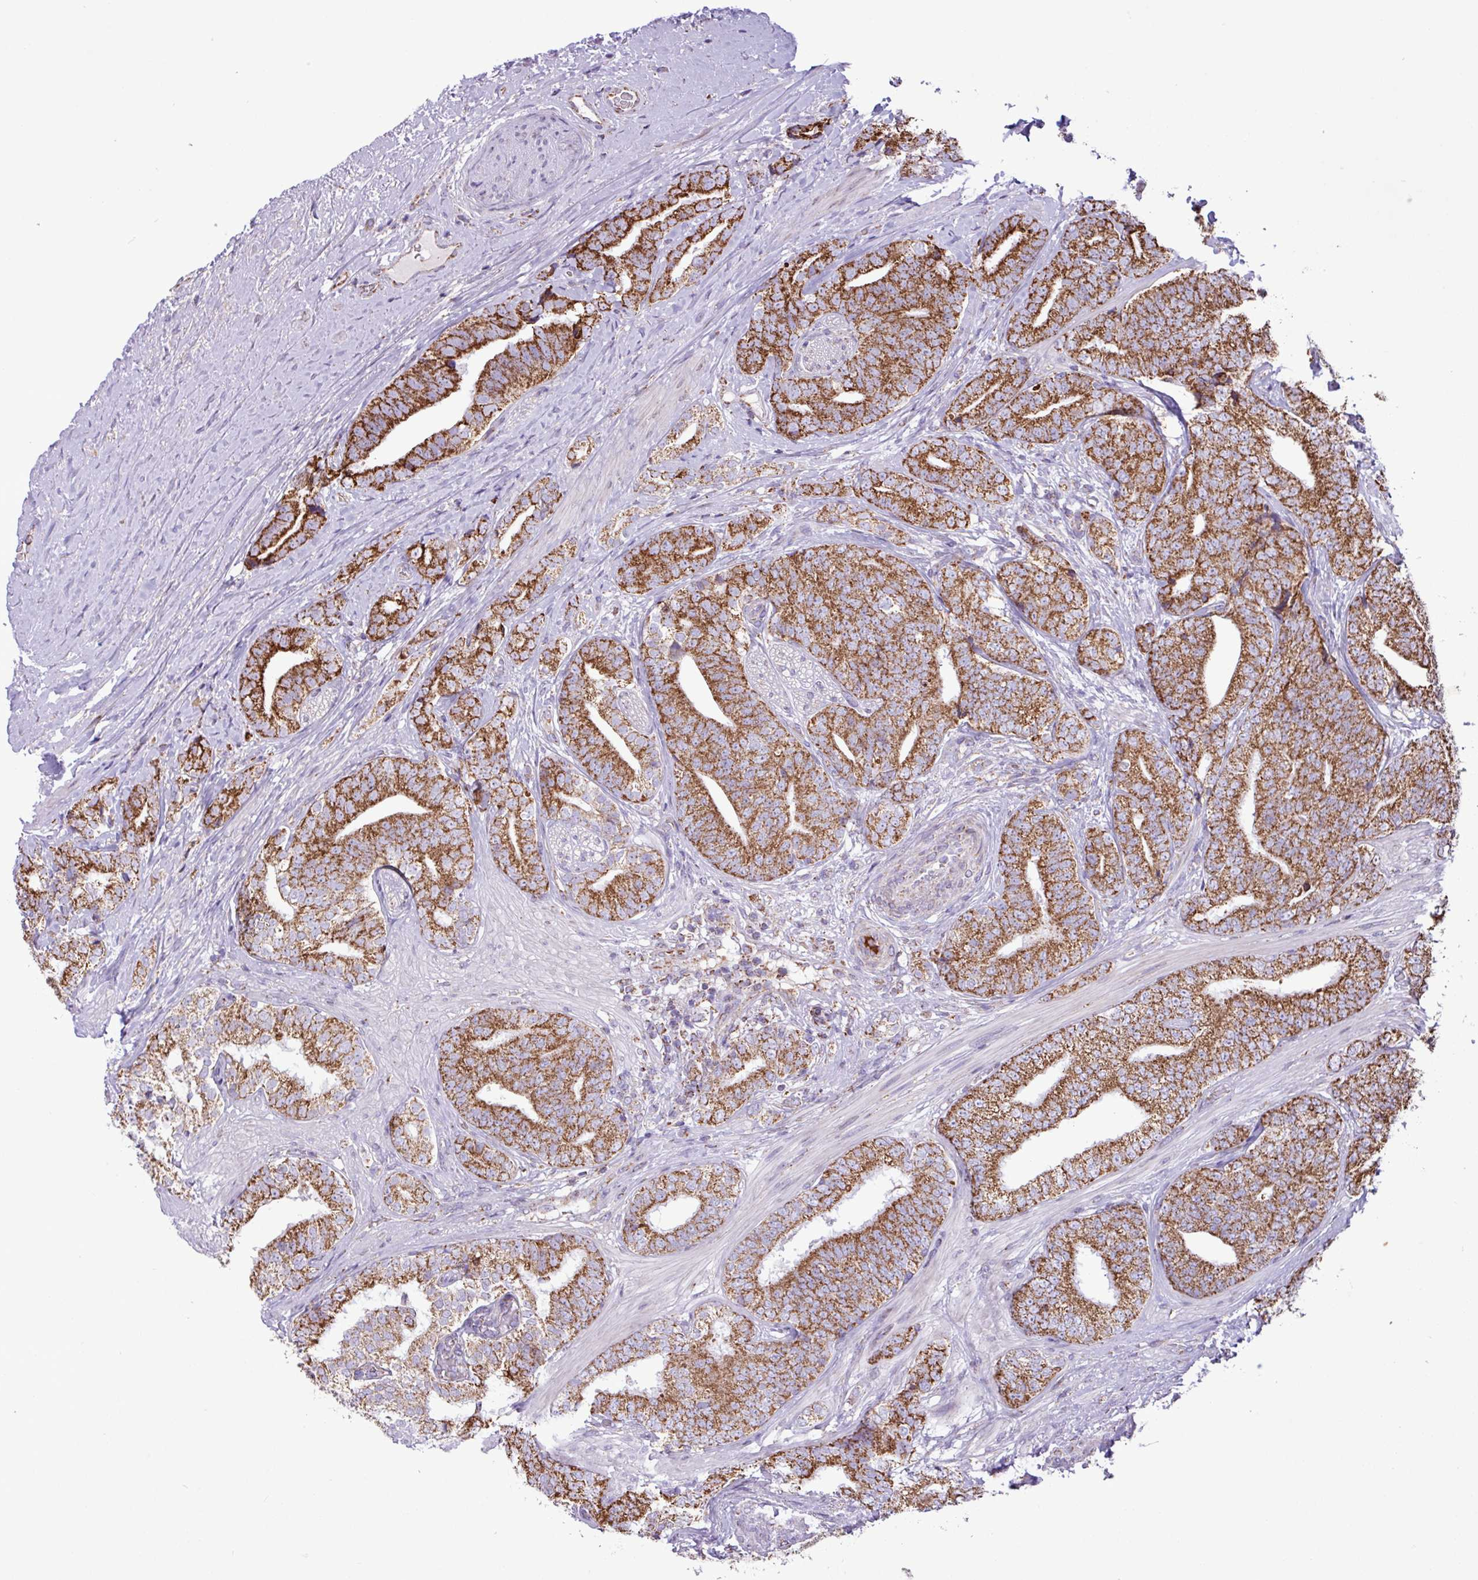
{"staining": {"intensity": "strong", "quantity": ">75%", "location": "cytoplasmic/membranous"}, "tissue": "prostate cancer", "cell_type": "Tumor cells", "image_type": "cancer", "snomed": [{"axis": "morphology", "description": "Adenocarcinoma, High grade"}, {"axis": "topography", "description": "Prostate"}], "caption": "This is a micrograph of immunohistochemistry staining of prostate cancer (high-grade adenocarcinoma), which shows strong expression in the cytoplasmic/membranous of tumor cells.", "gene": "RTL3", "patient": {"sex": "male", "age": 72}}